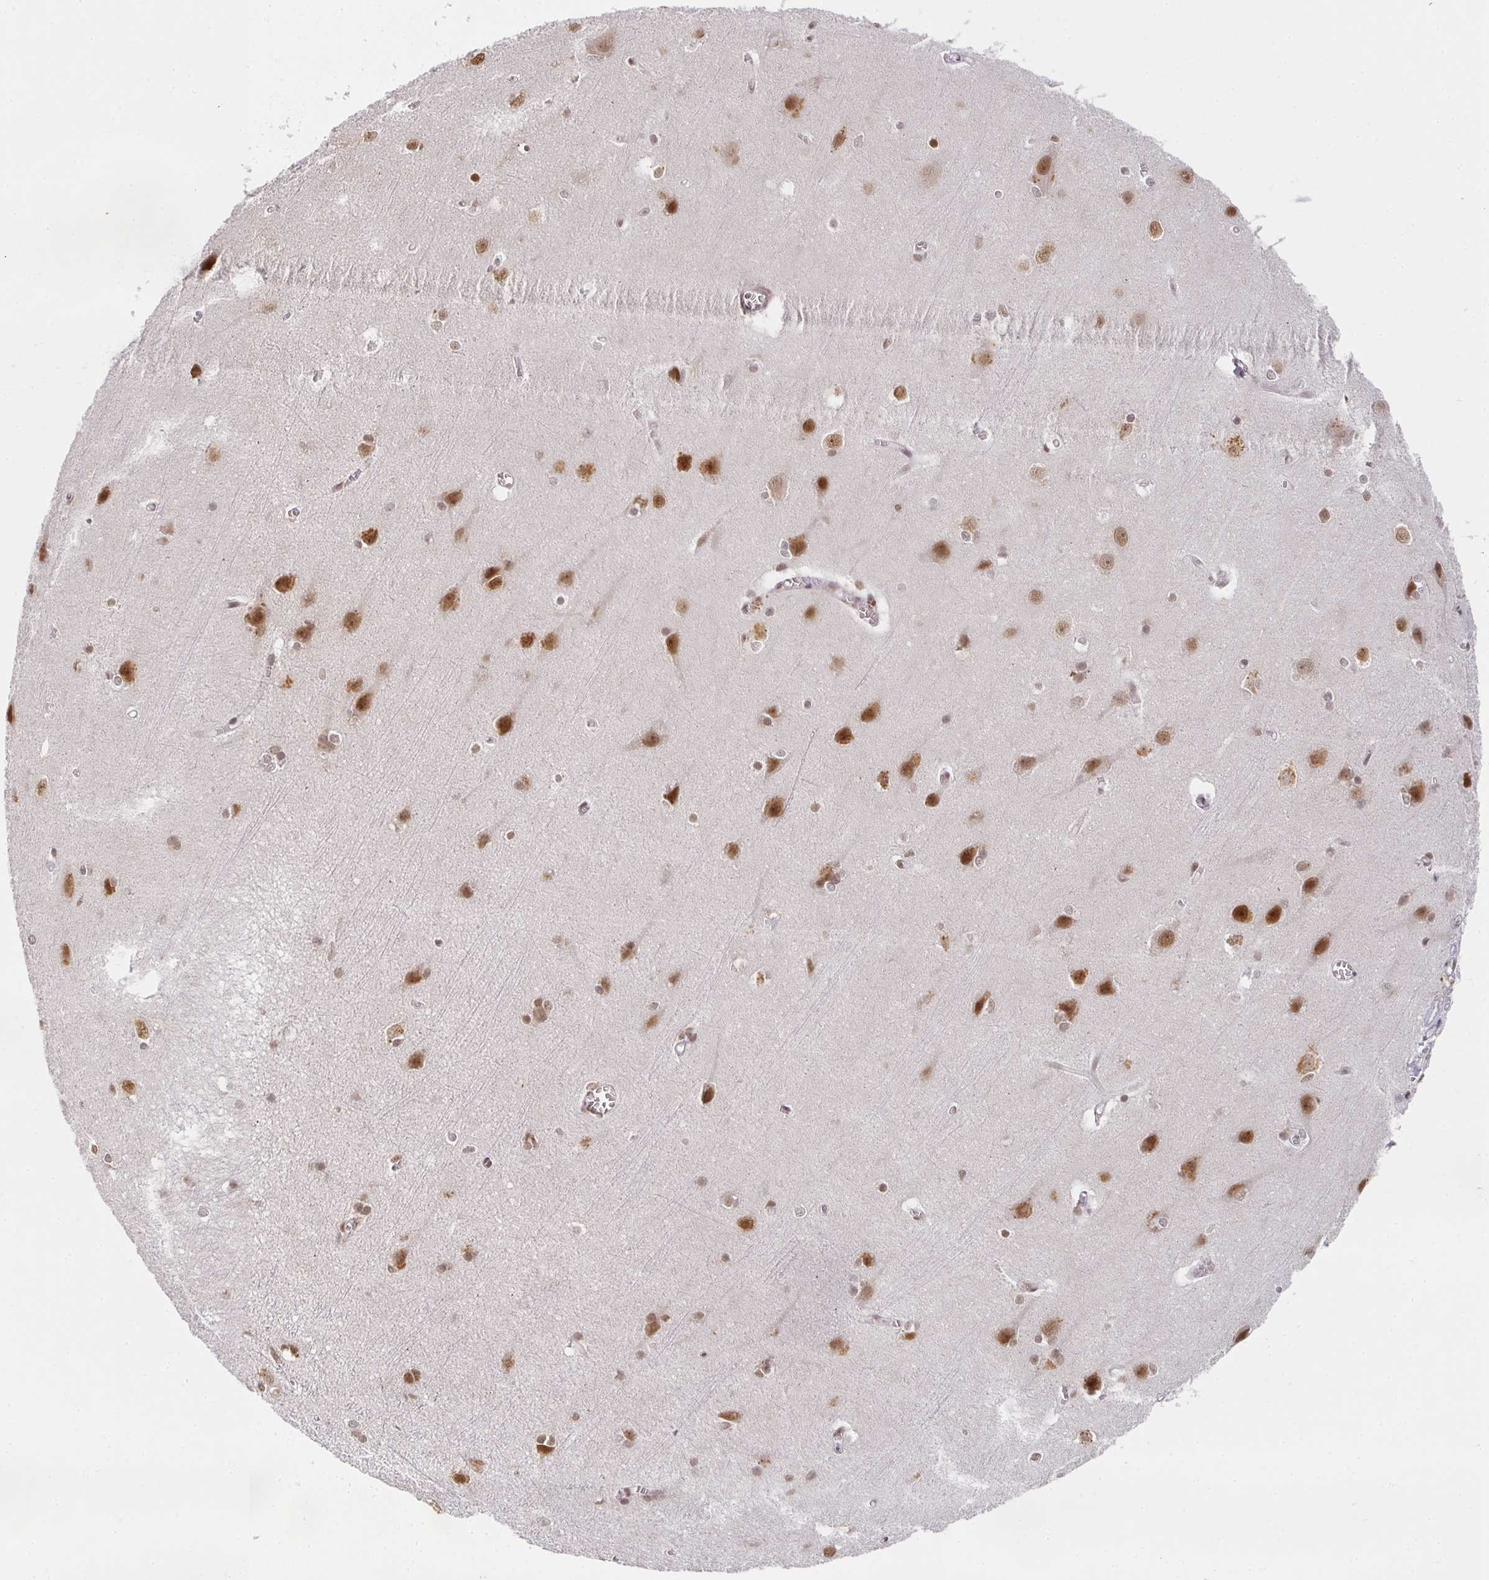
{"staining": {"intensity": "weak", "quantity": "<25%", "location": "nuclear"}, "tissue": "cerebral cortex", "cell_type": "Endothelial cells", "image_type": "normal", "snomed": [{"axis": "morphology", "description": "Normal tissue, NOS"}, {"axis": "topography", "description": "Cerebral cortex"}], "caption": "A micrograph of cerebral cortex stained for a protein demonstrates no brown staining in endothelial cells.", "gene": "SMARCA2", "patient": {"sex": "male", "age": 37}}